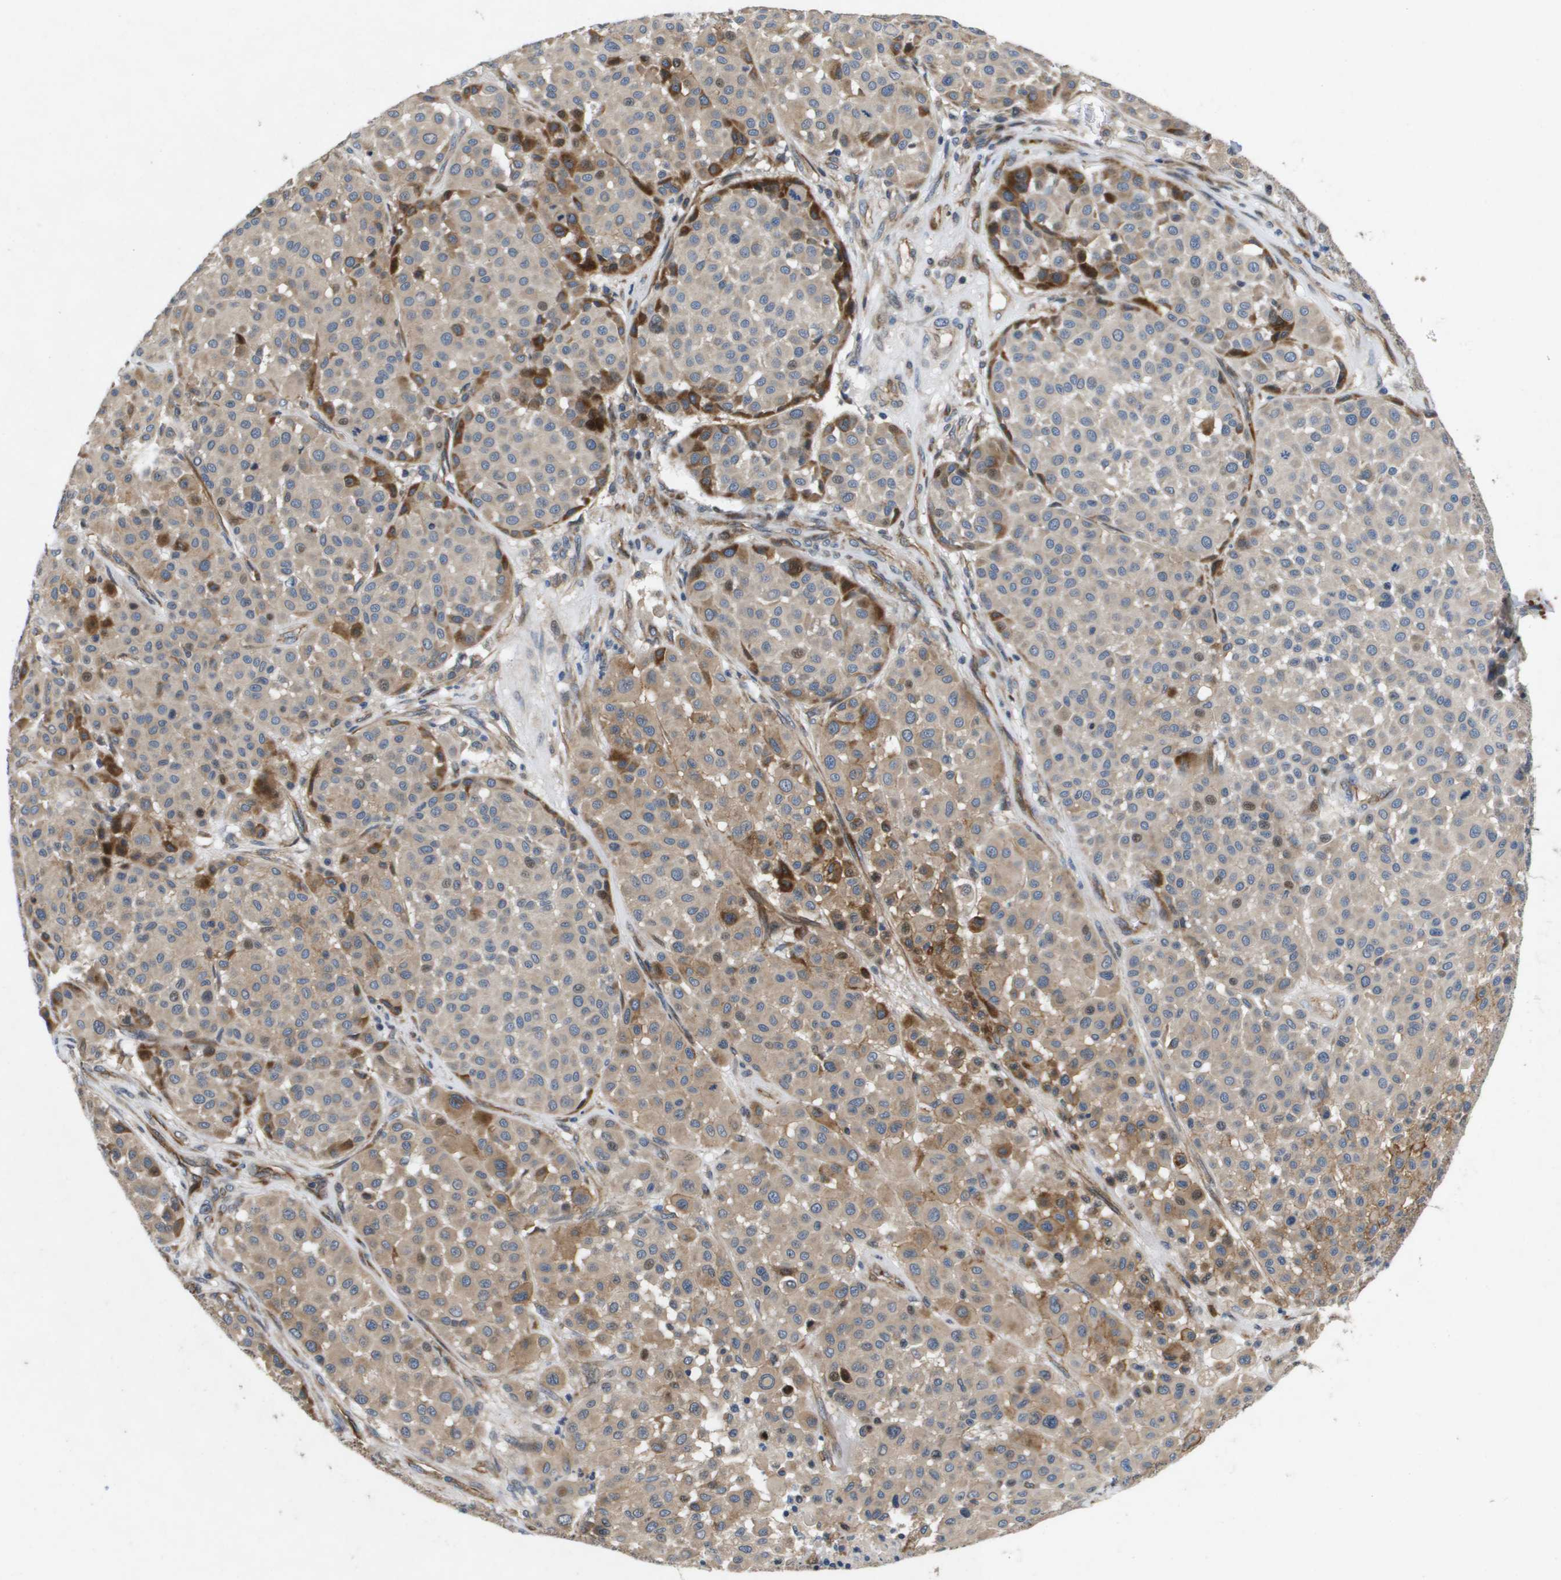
{"staining": {"intensity": "moderate", "quantity": "<25%", "location": "cytoplasmic/membranous"}, "tissue": "melanoma", "cell_type": "Tumor cells", "image_type": "cancer", "snomed": [{"axis": "morphology", "description": "Malignant melanoma, Metastatic site"}, {"axis": "topography", "description": "Soft tissue"}], "caption": "The immunohistochemical stain labels moderate cytoplasmic/membranous staining in tumor cells of melanoma tissue.", "gene": "ENTPD2", "patient": {"sex": "male", "age": 41}}